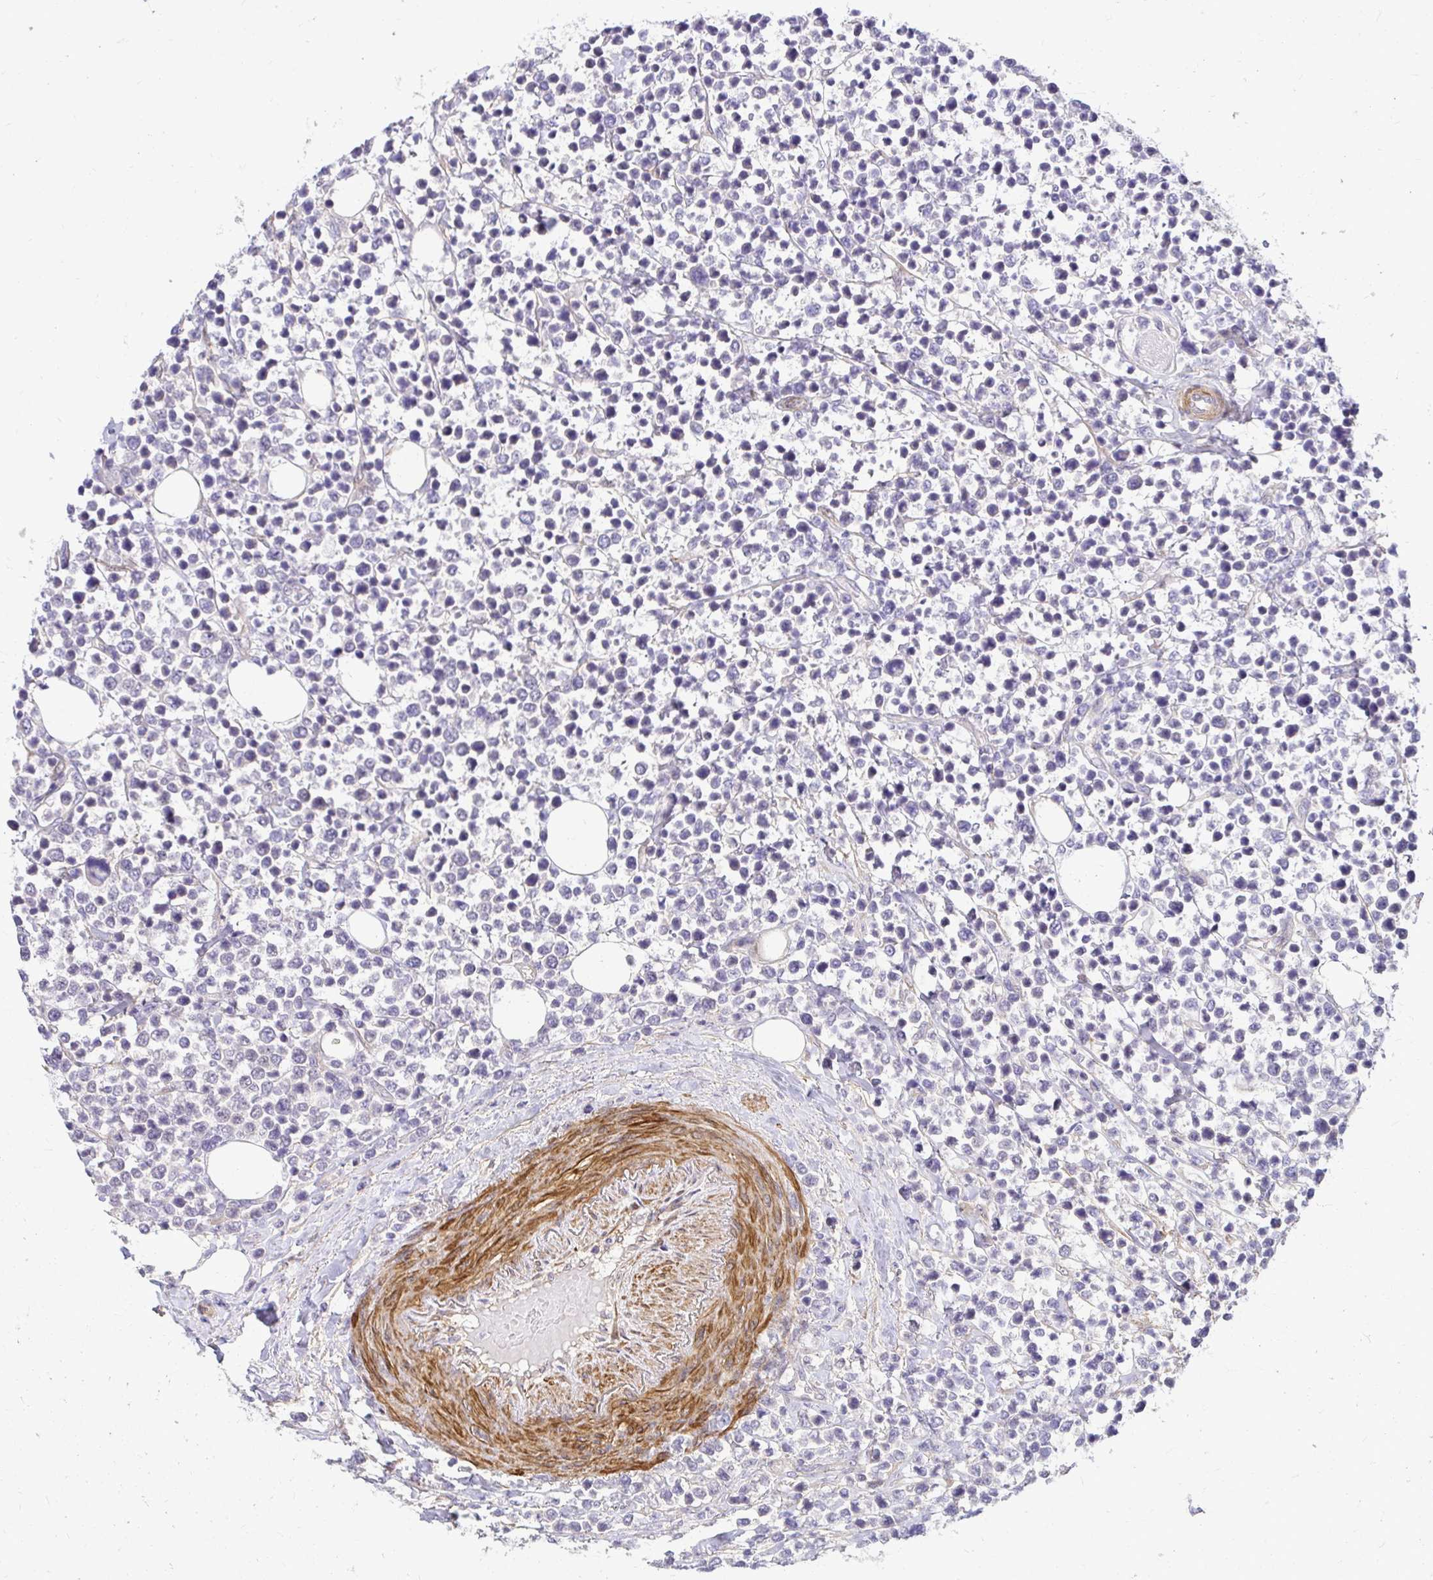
{"staining": {"intensity": "negative", "quantity": "none", "location": "none"}, "tissue": "lymphoma", "cell_type": "Tumor cells", "image_type": "cancer", "snomed": [{"axis": "morphology", "description": "Malignant lymphoma, non-Hodgkin's type, Low grade"}, {"axis": "topography", "description": "Lymph node"}], "caption": "High magnification brightfield microscopy of low-grade malignant lymphoma, non-Hodgkin's type stained with DAB (3,3'-diaminobenzidine) (brown) and counterstained with hematoxylin (blue): tumor cells show no significant positivity.", "gene": "YAP1", "patient": {"sex": "male", "age": 60}}